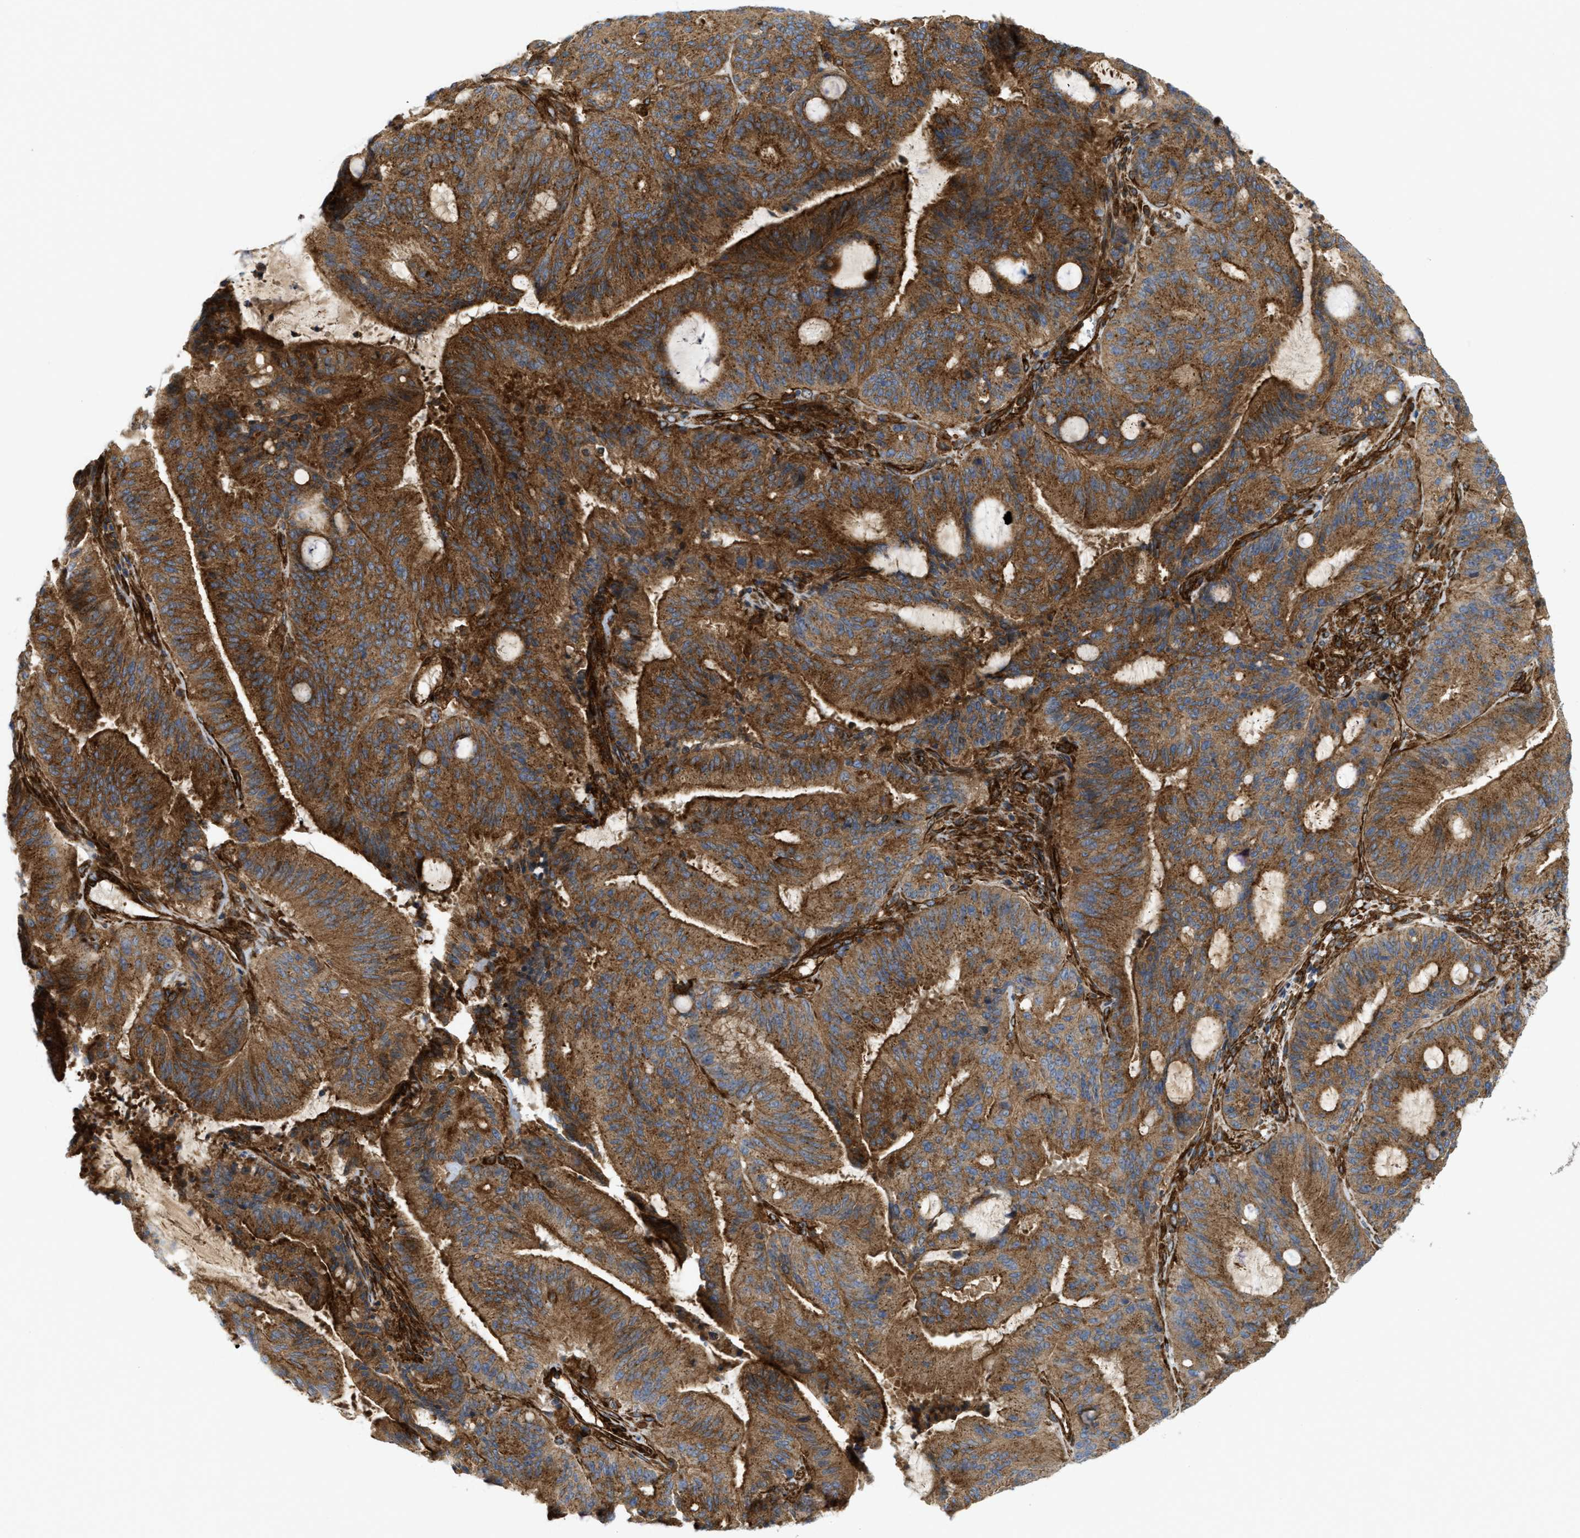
{"staining": {"intensity": "strong", "quantity": ">75%", "location": "cytoplasmic/membranous"}, "tissue": "liver cancer", "cell_type": "Tumor cells", "image_type": "cancer", "snomed": [{"axis": "morphology", "description": "Normal tissue, NOS"}, {"axis": "morphology", "description": "Cholangiocarcinoma"}, {"axis": "topography", "description": "Liver"}, {"axis": "topography", "description": "Peripheral nerve tissue"}], "caption": "An IHC micrograph of tumor tissue is shown. Protein staining in brown labels strong cytoplasmic/membranous positivity in liver cancer (cholangiocarcinoma) within tumor cells.", "gene": "PICALM", "patient": {"sex": "female", "age": 73}}